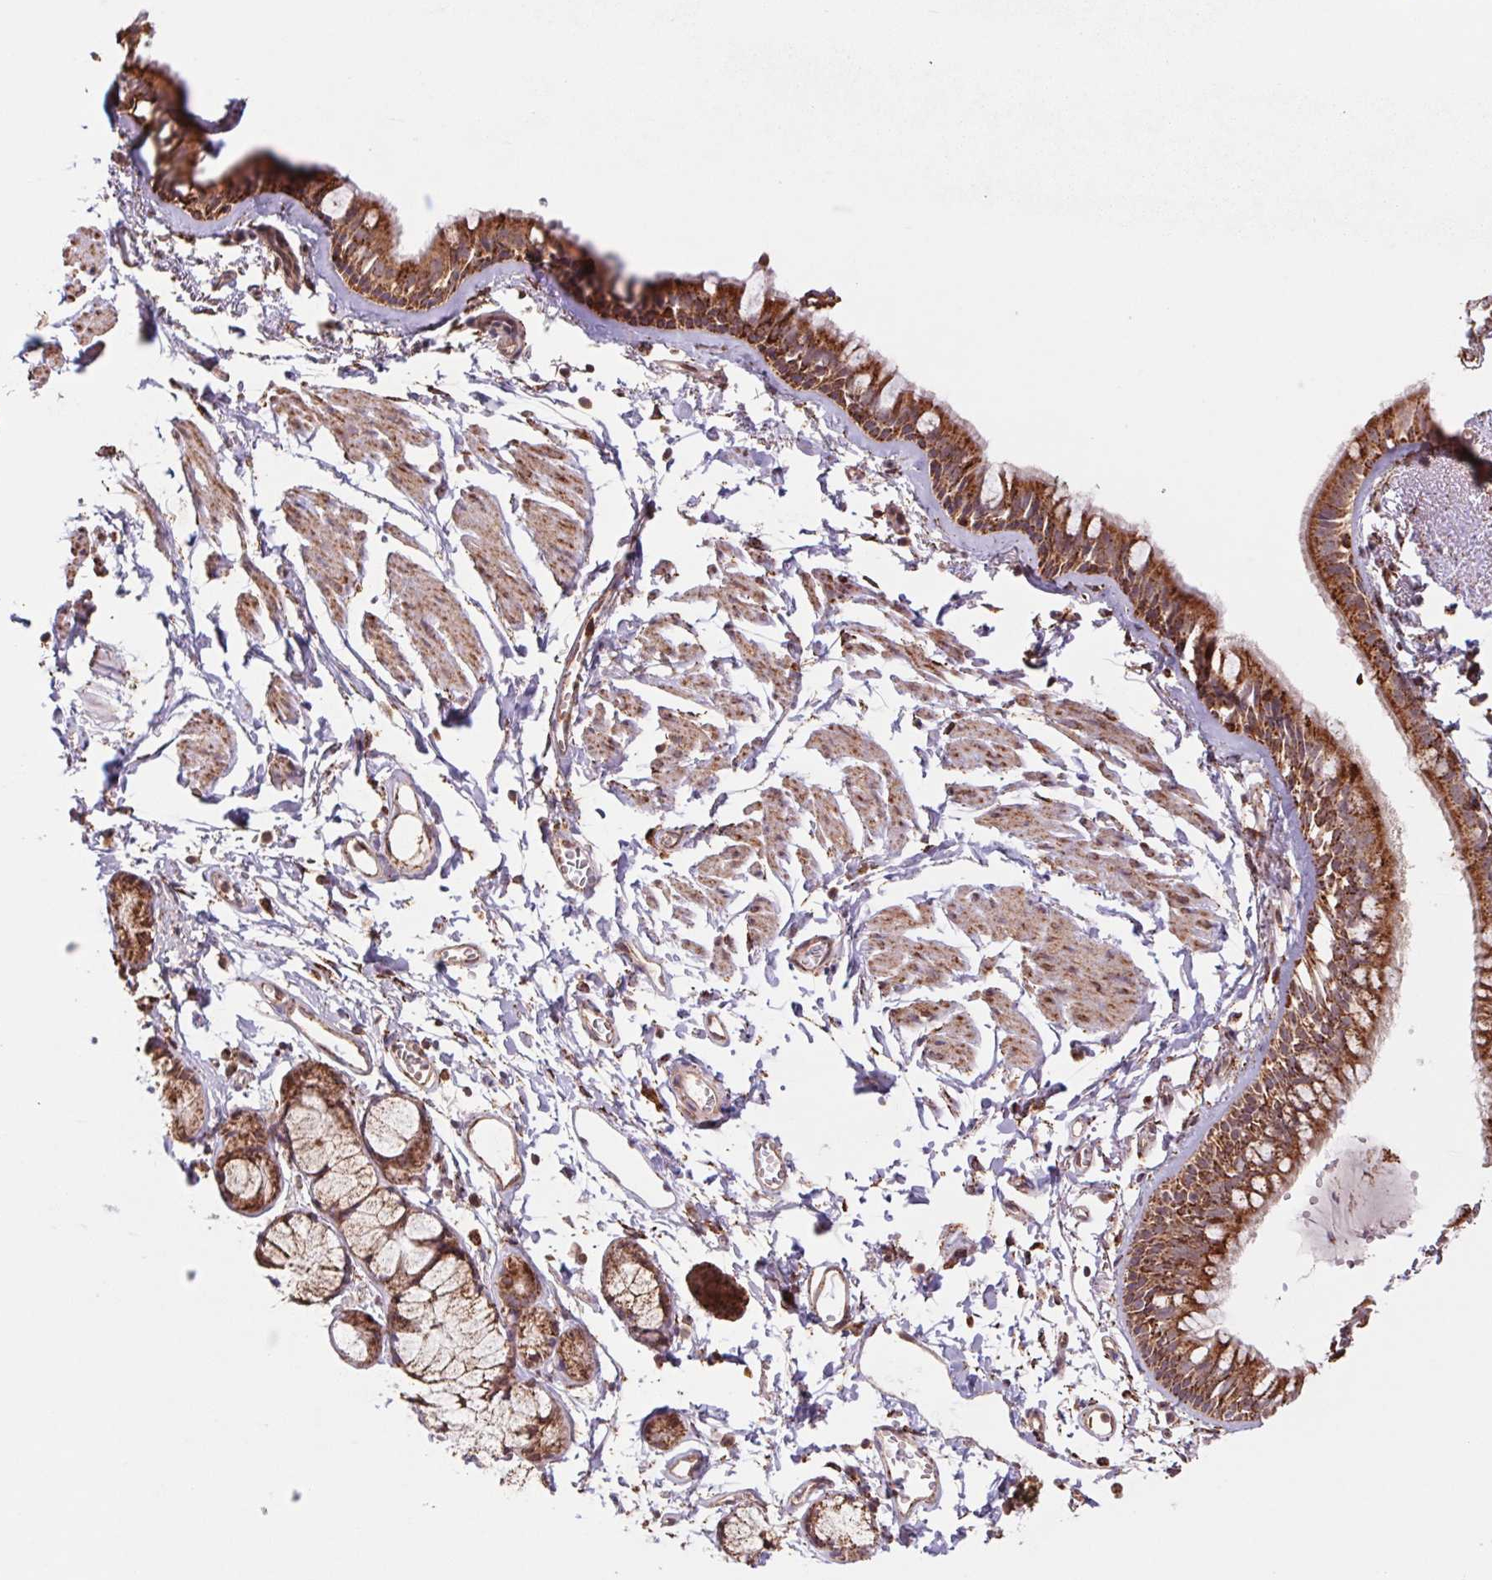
{"staining": {"intensity": "moderate", "quantity": ">75%", "location": "cytoplasmic/membranous"}, "tissue": "bronchus", "cell_type": "Respiratory epithelial cells", "image_type": "normal", "snomed": [{"axis": "morphology", "description": "Normal tissue, NOS"}, {"axis": "topography", "description": "Cartilage tissue"}, {"axis": "topography", "description": "Bronchus"}], "caption": "Immunohistochemical staining of normal human bronchus displays >75% levels of moderate cytoplasmic/membranous protein expression in approximately >75% of respiratory epithelial cells. (DAB IHC, brown staining for protein, blue staining for nuclei).", "gene": "URM1", "patient": {"sex": "female", "age": 59}}